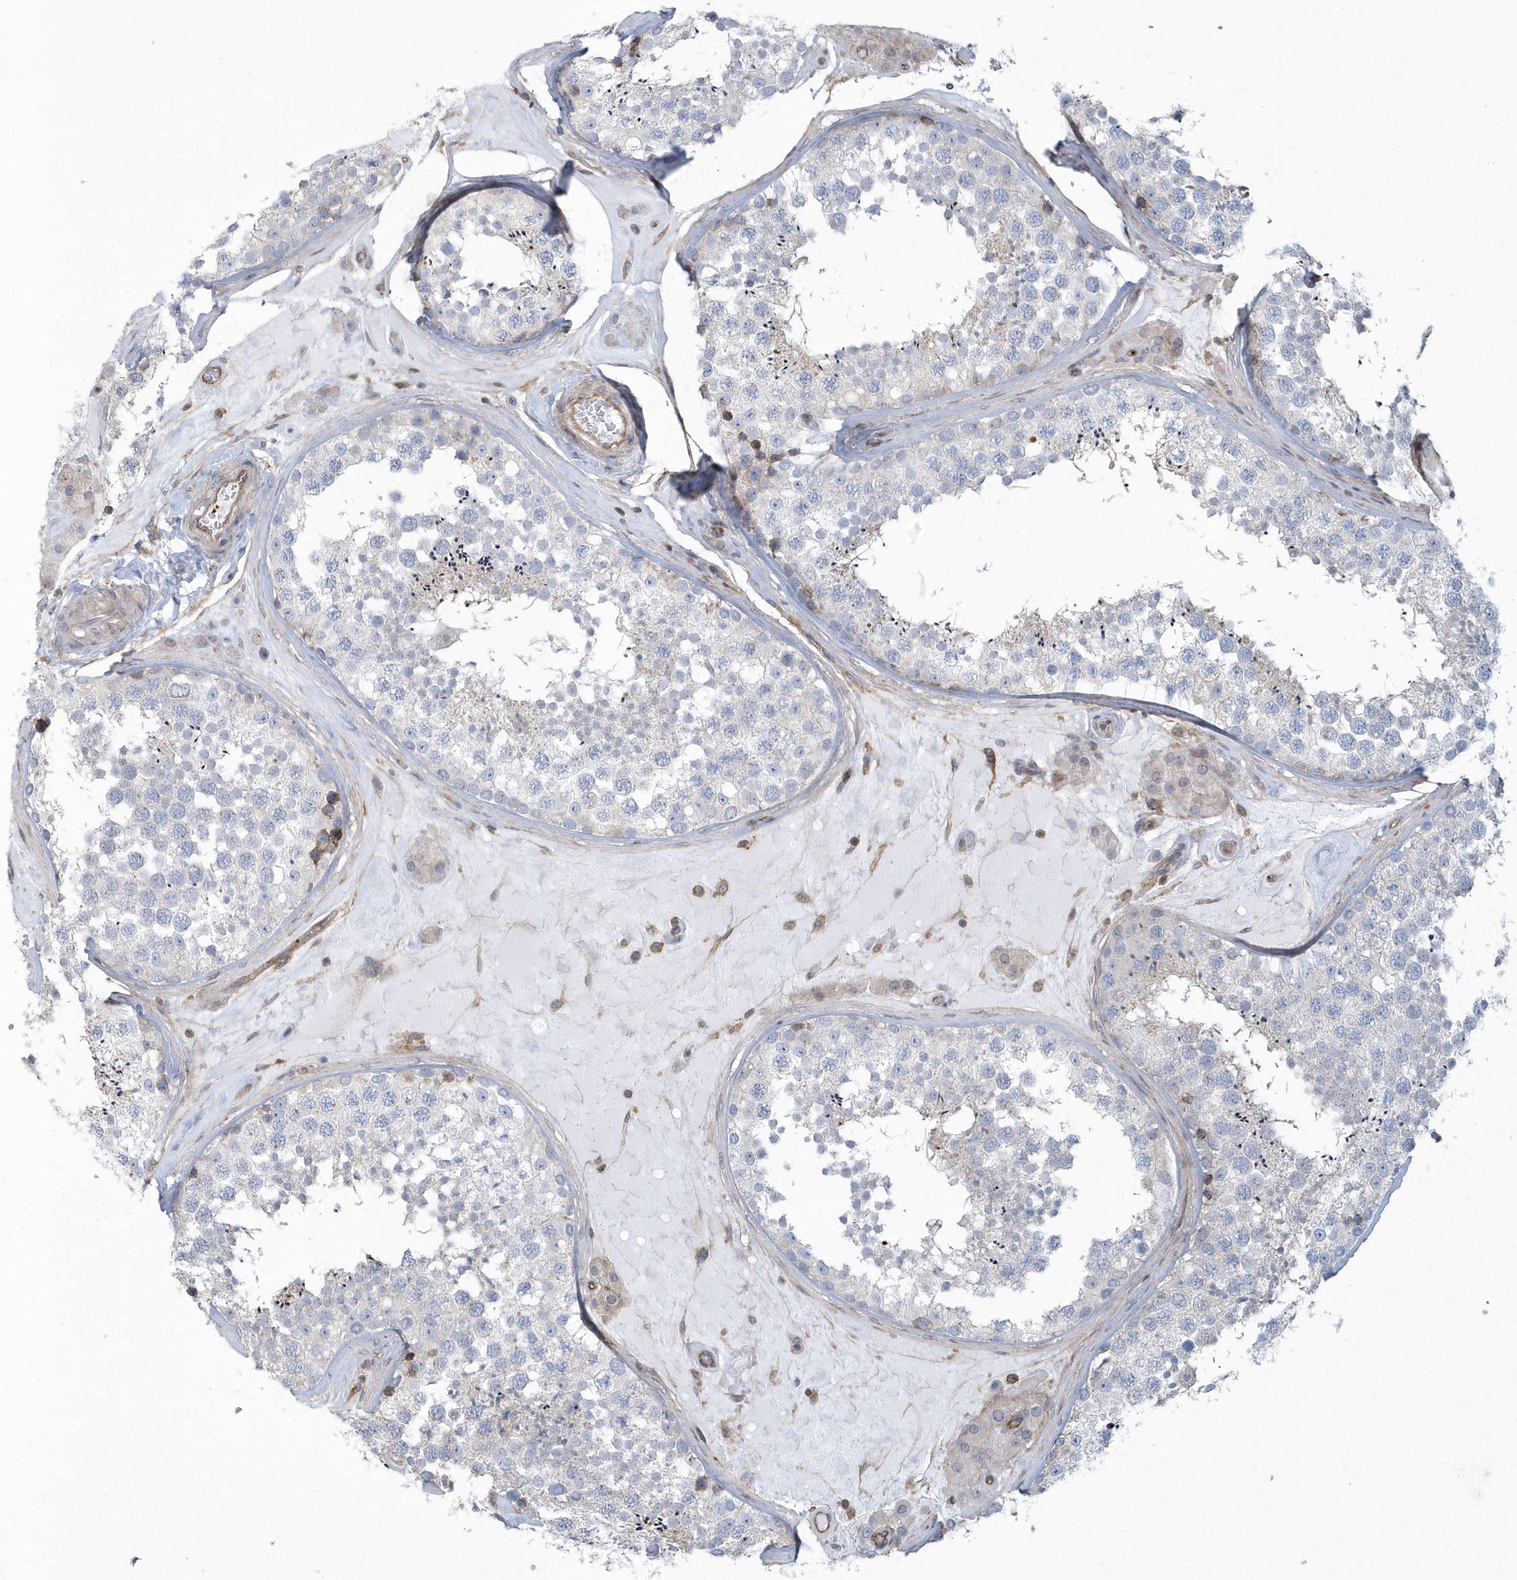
{"staining": {"intensity": "negative", "quantity": "none", "location": "none"}, "tissue": "testis", "cell_type": "Cells in seminiferous ducts", "image_type": "normal", "snomed": [{"axis": "morphology", "description": "Normal tissue, NOS"}, {"axis": "topography", "description": "Testis"}], "caption": "DAB (3,3'-diaminobenzidine) immunohistochemical staining of benign testis reveals no significant expression in cells in seminiferous ducts. (DAB (3,3'-diaminobenzidine) immunohistochemistry visualized using brightfield microscopy, high magnification).", "gene": "ARAP2", "patient": {"sex": "male", "age": 46}}